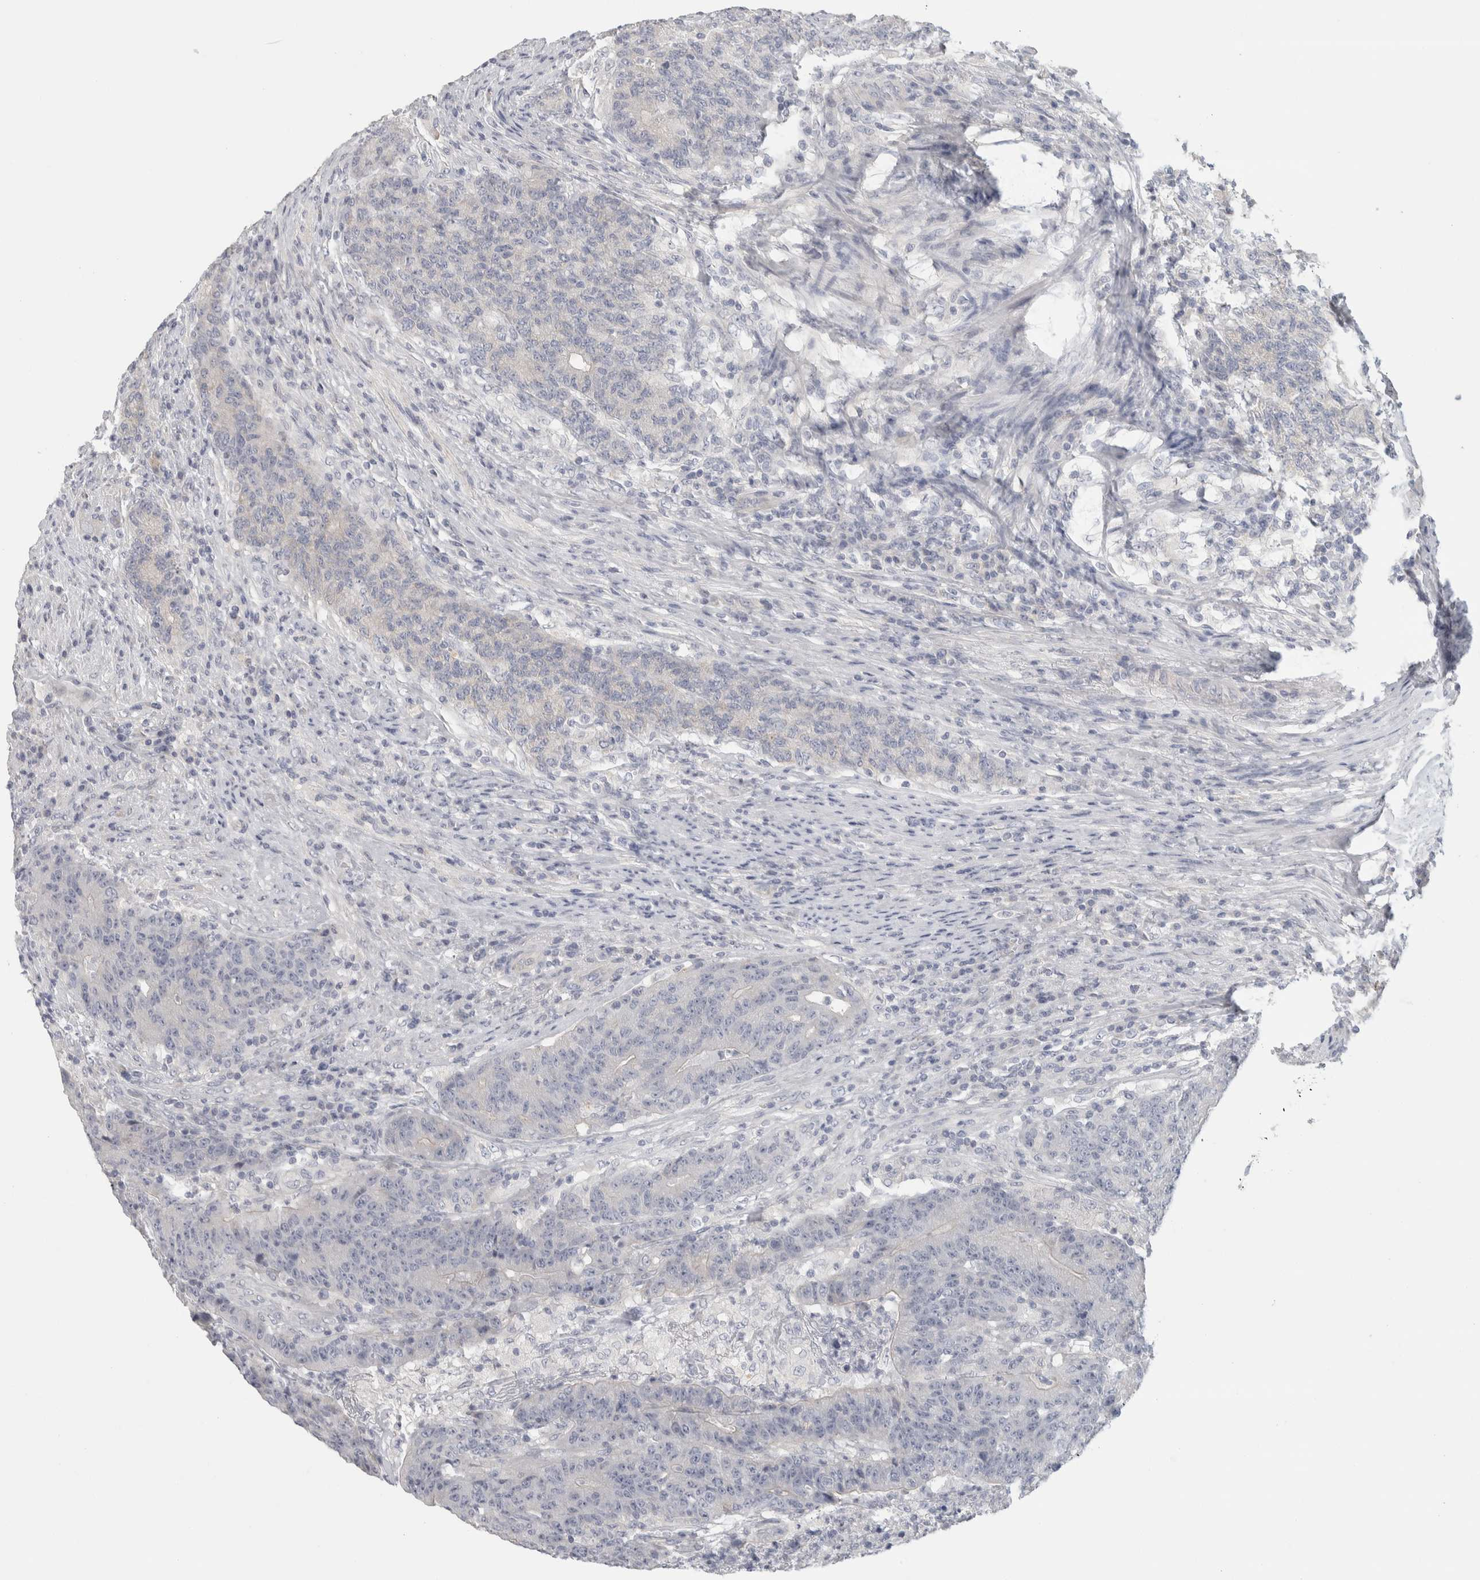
{"staining": {"intensity": "negative", "quantity": "none", "location": "none"}, "tissue": "colorectal cancer", "cell_type": "Tumor cells", "image_type": "cancer", "snomed": [{"axis": "morphology", "description": "Normal tissue, NOS"}, {"axis": "morphology", "description": "Adenocarcinoma, NOS"}, {"axis": "topography", "description": "Colon"}], "caption": "Tumor cells show no significant protein expression in colorectal cancer (adenocarcinoma).", "gene": "DCXR", "patient": {"sex": "female", "age": 75}}